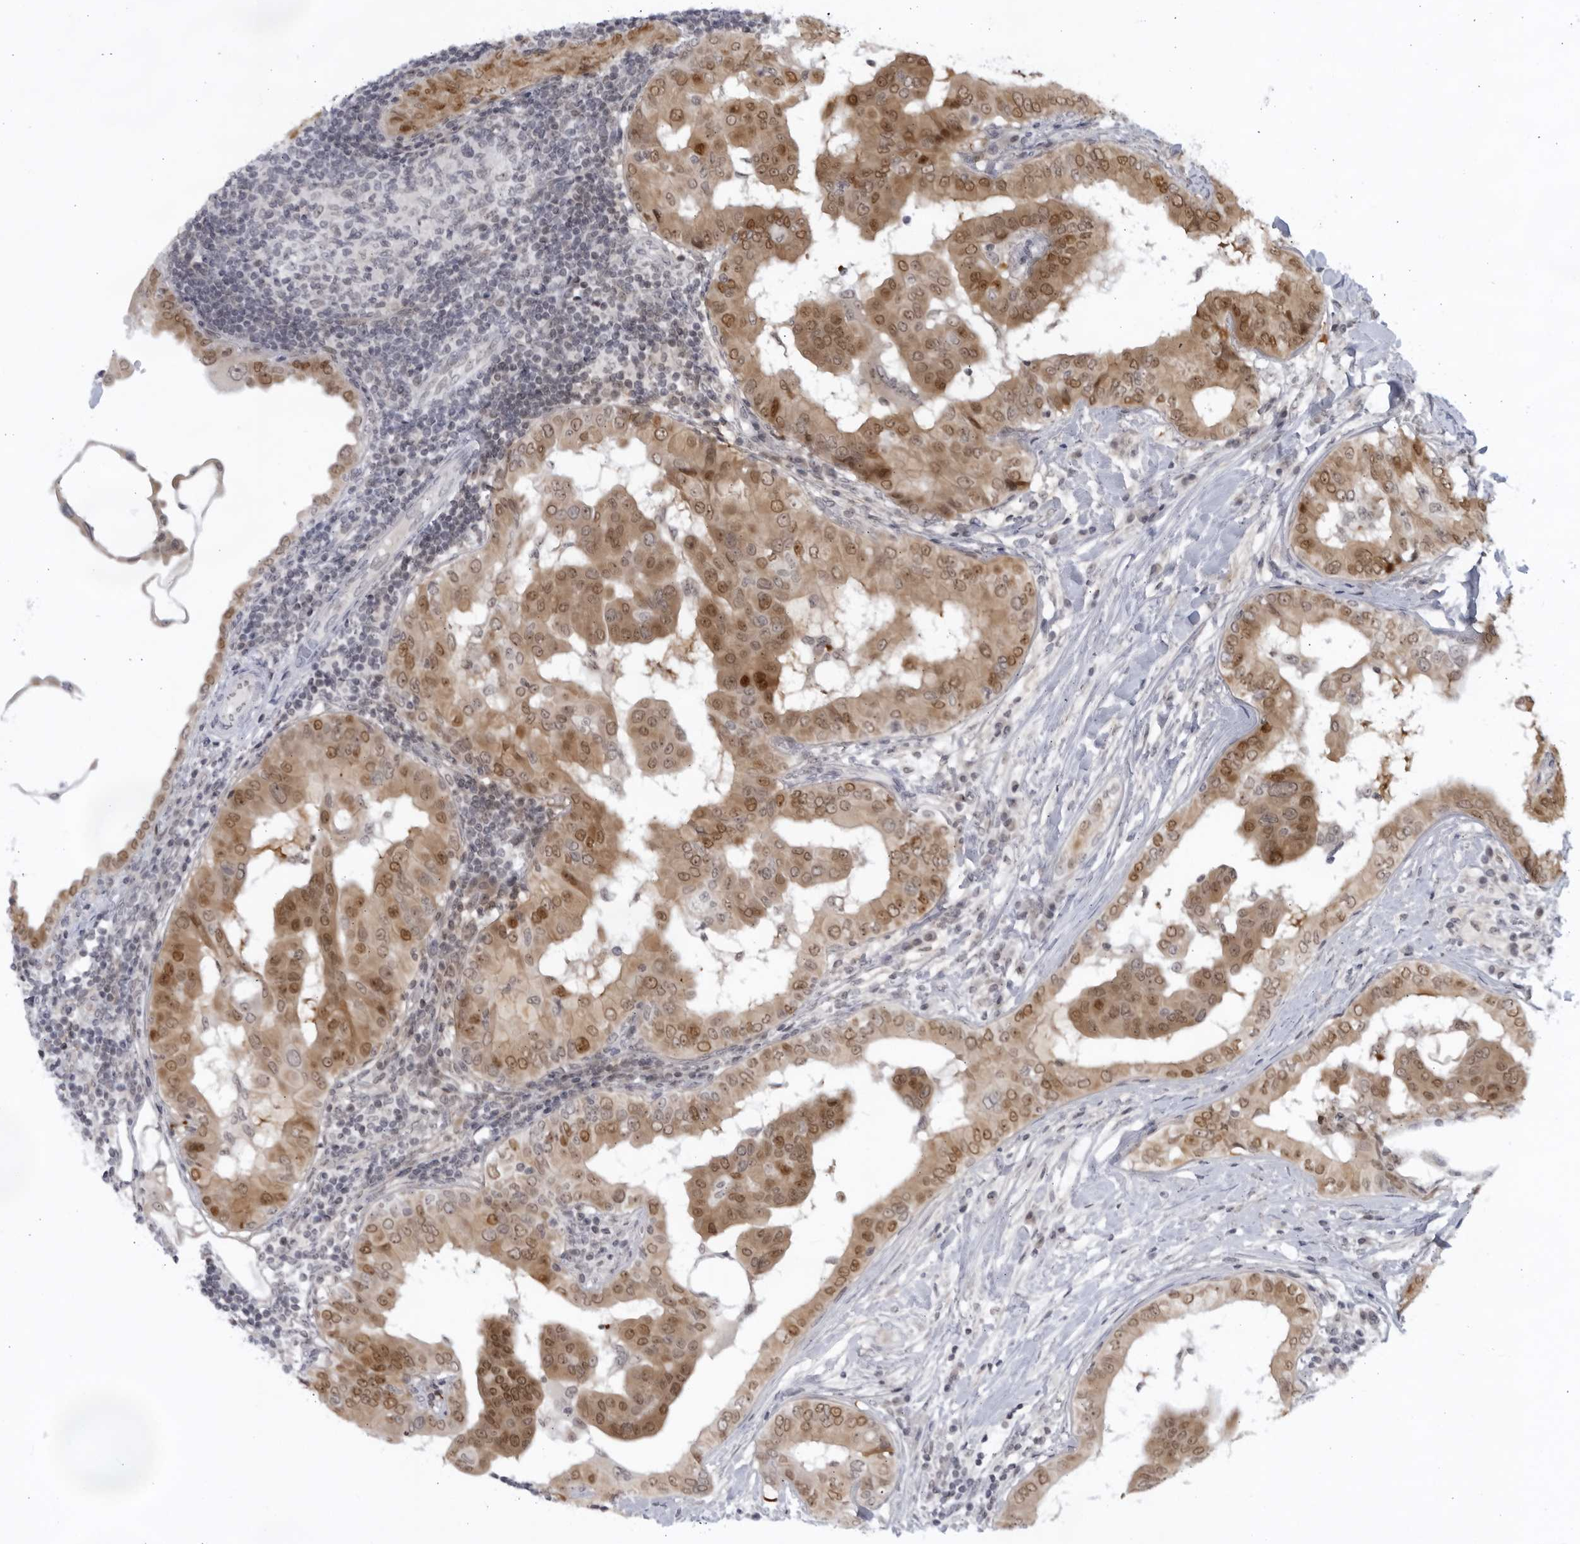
{"staining": {"intensity": "moderate", "quantity": ">75%", "location": "cytoplasmic/membranous,nuclear"}, "tissue": "thyroid cancer", "cell_type": "Tumor cells", "image_type": "cancer", "snomed": [{"axis": "morphology", "description": "Papillary adenocarcinoma, NOS"}, {"axis": "topography", "description": "Thyroid gland"}], "caption": "Immunohistochemistry (DAB (3,3'-diaminobenzidine)) staining of thyroid cancer (papillary adenocarcinoma) exhibits moderate cytoplasmic/membranous and nuclear protein positivity in about >75% of tumor cells.", "gene": "ITGB3BP", "patient": {"sex": "male", "age": 33}}